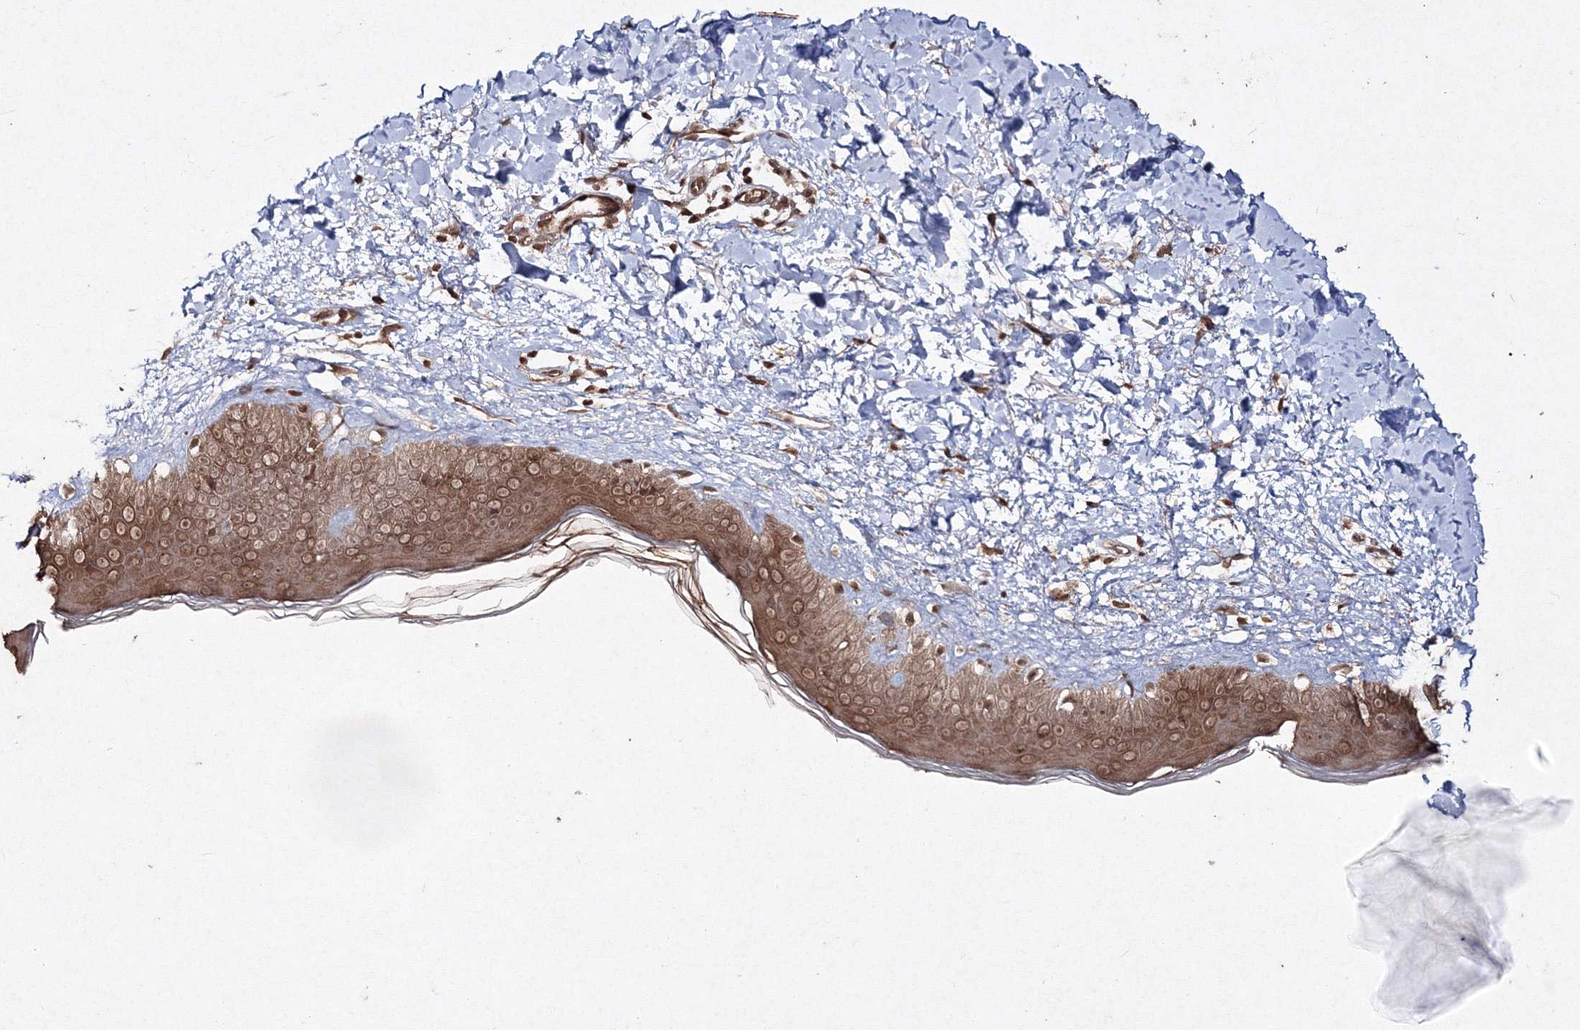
{"staining": {"intensity": "moderate", "quantity": ">75%", "location": "cytoplasmic/membranous,nuclear"}, "tissue": "skin", "cell_type": "Fibroblasts", "image_type": "normal", "snomed": [{"axis": "morphology", "description": "Normal tissue, NOS"}, {"axis": "topography", "description": "Skin"}], "caption": "Brown immunohistochemical staining in normal skin displays moderate cytoplasmic/membranous,nuclear expression in approximately >75% of fibroblasts. (DAB IHC with brightfield microscopy, high magnification).", "gene": "PEX13", "patient": {"sex": "female", "age": 58}}